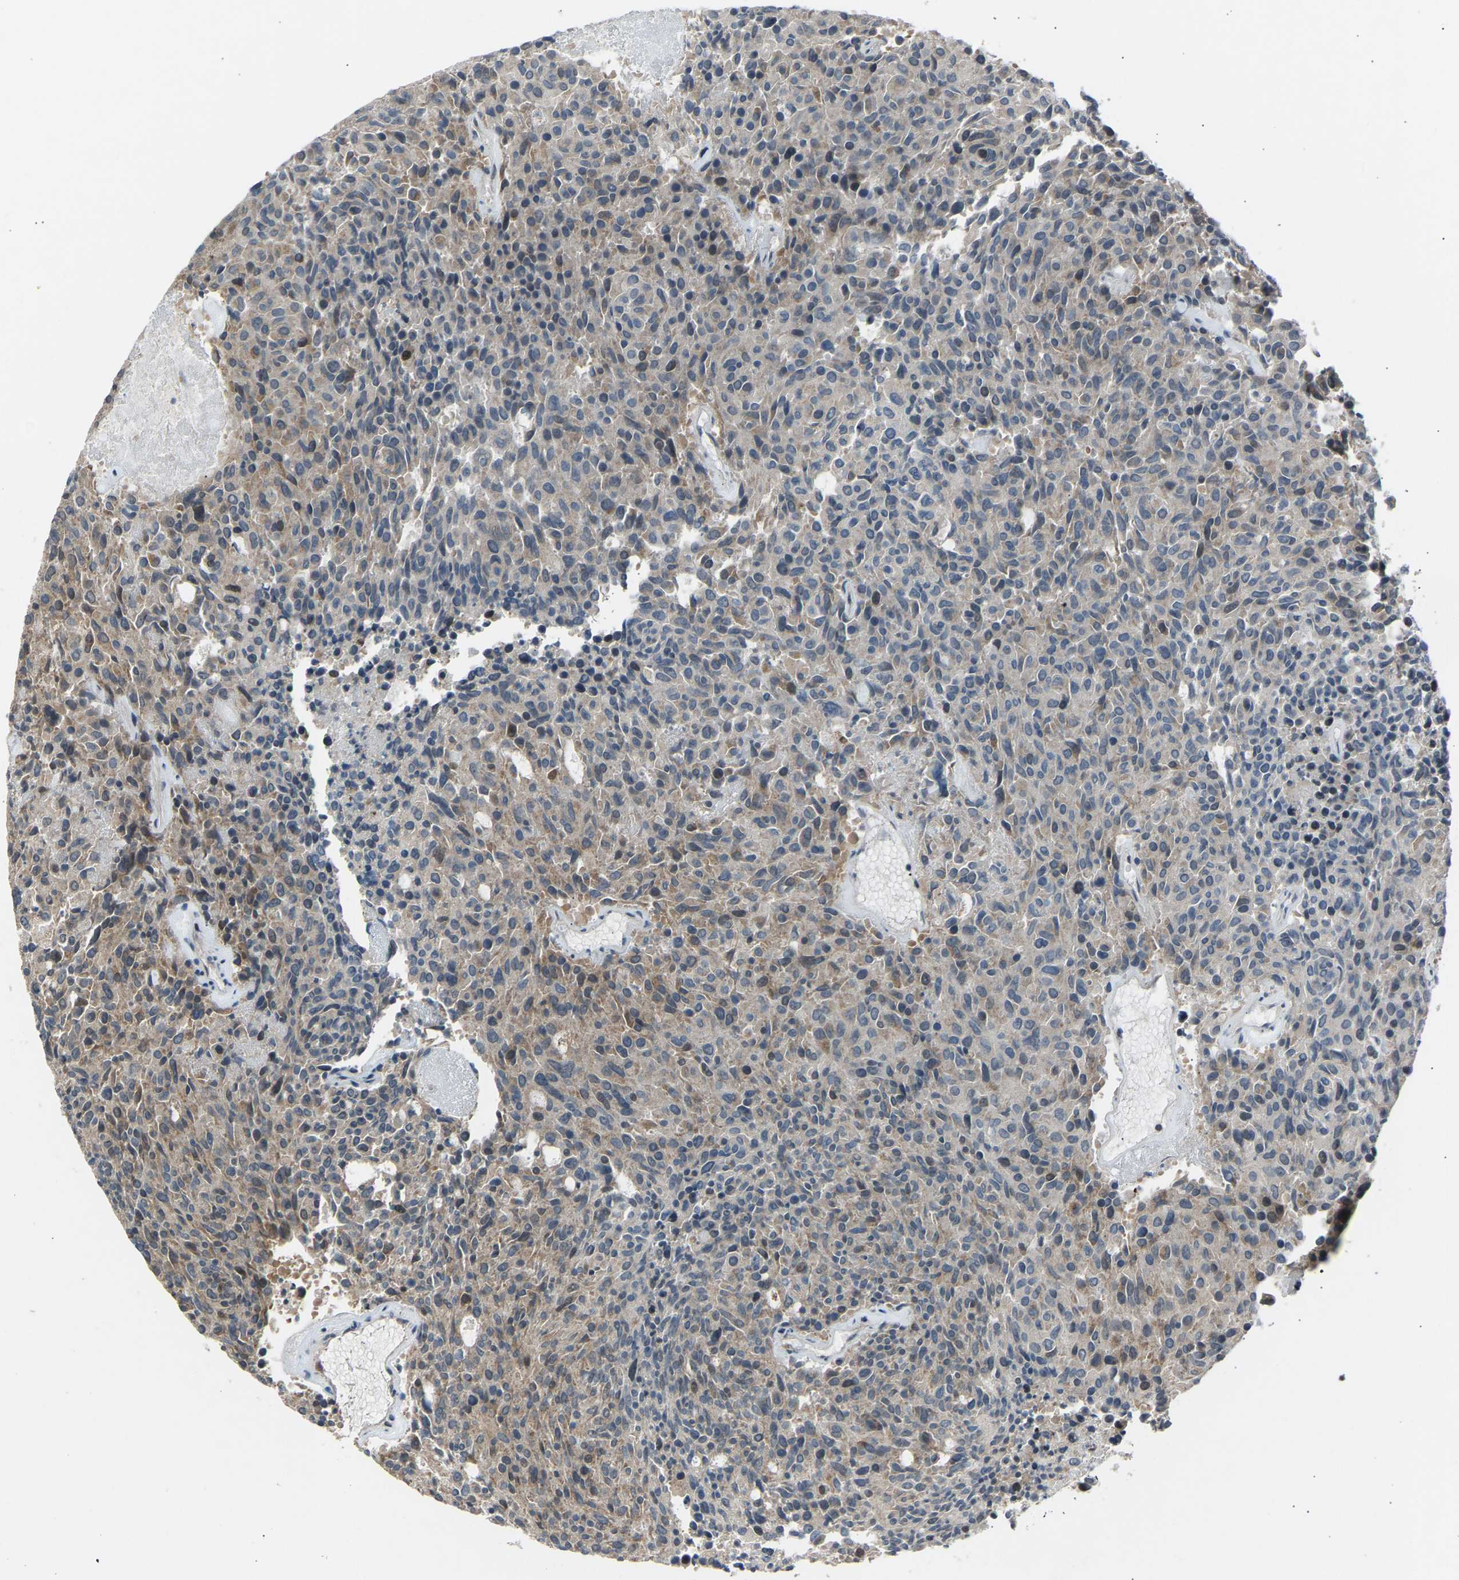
{"staining": {"intensity": "moderate", "quantity": "25%-75%", "location": "cytoplasmic/membranous"}, "tissue": "carcinoid", "cell_type": "Tumor cells", "image_type": "cancer", "snomed": [{"axis": "morphology", "description": "Carcinoid, malignant, NOS"}, {"axis": "topography", "description": "Pancreas"}], "caption": "Immunohistochemistry (IHC) micrograph of carcinoid stained for a protein (brown), which displays medium levels of moderate cytoplasmic/membranous staining in about 25%-75% of tumor cells.", "gene": "SLIRP", "patient": {"sex": "female", "age": 54}}